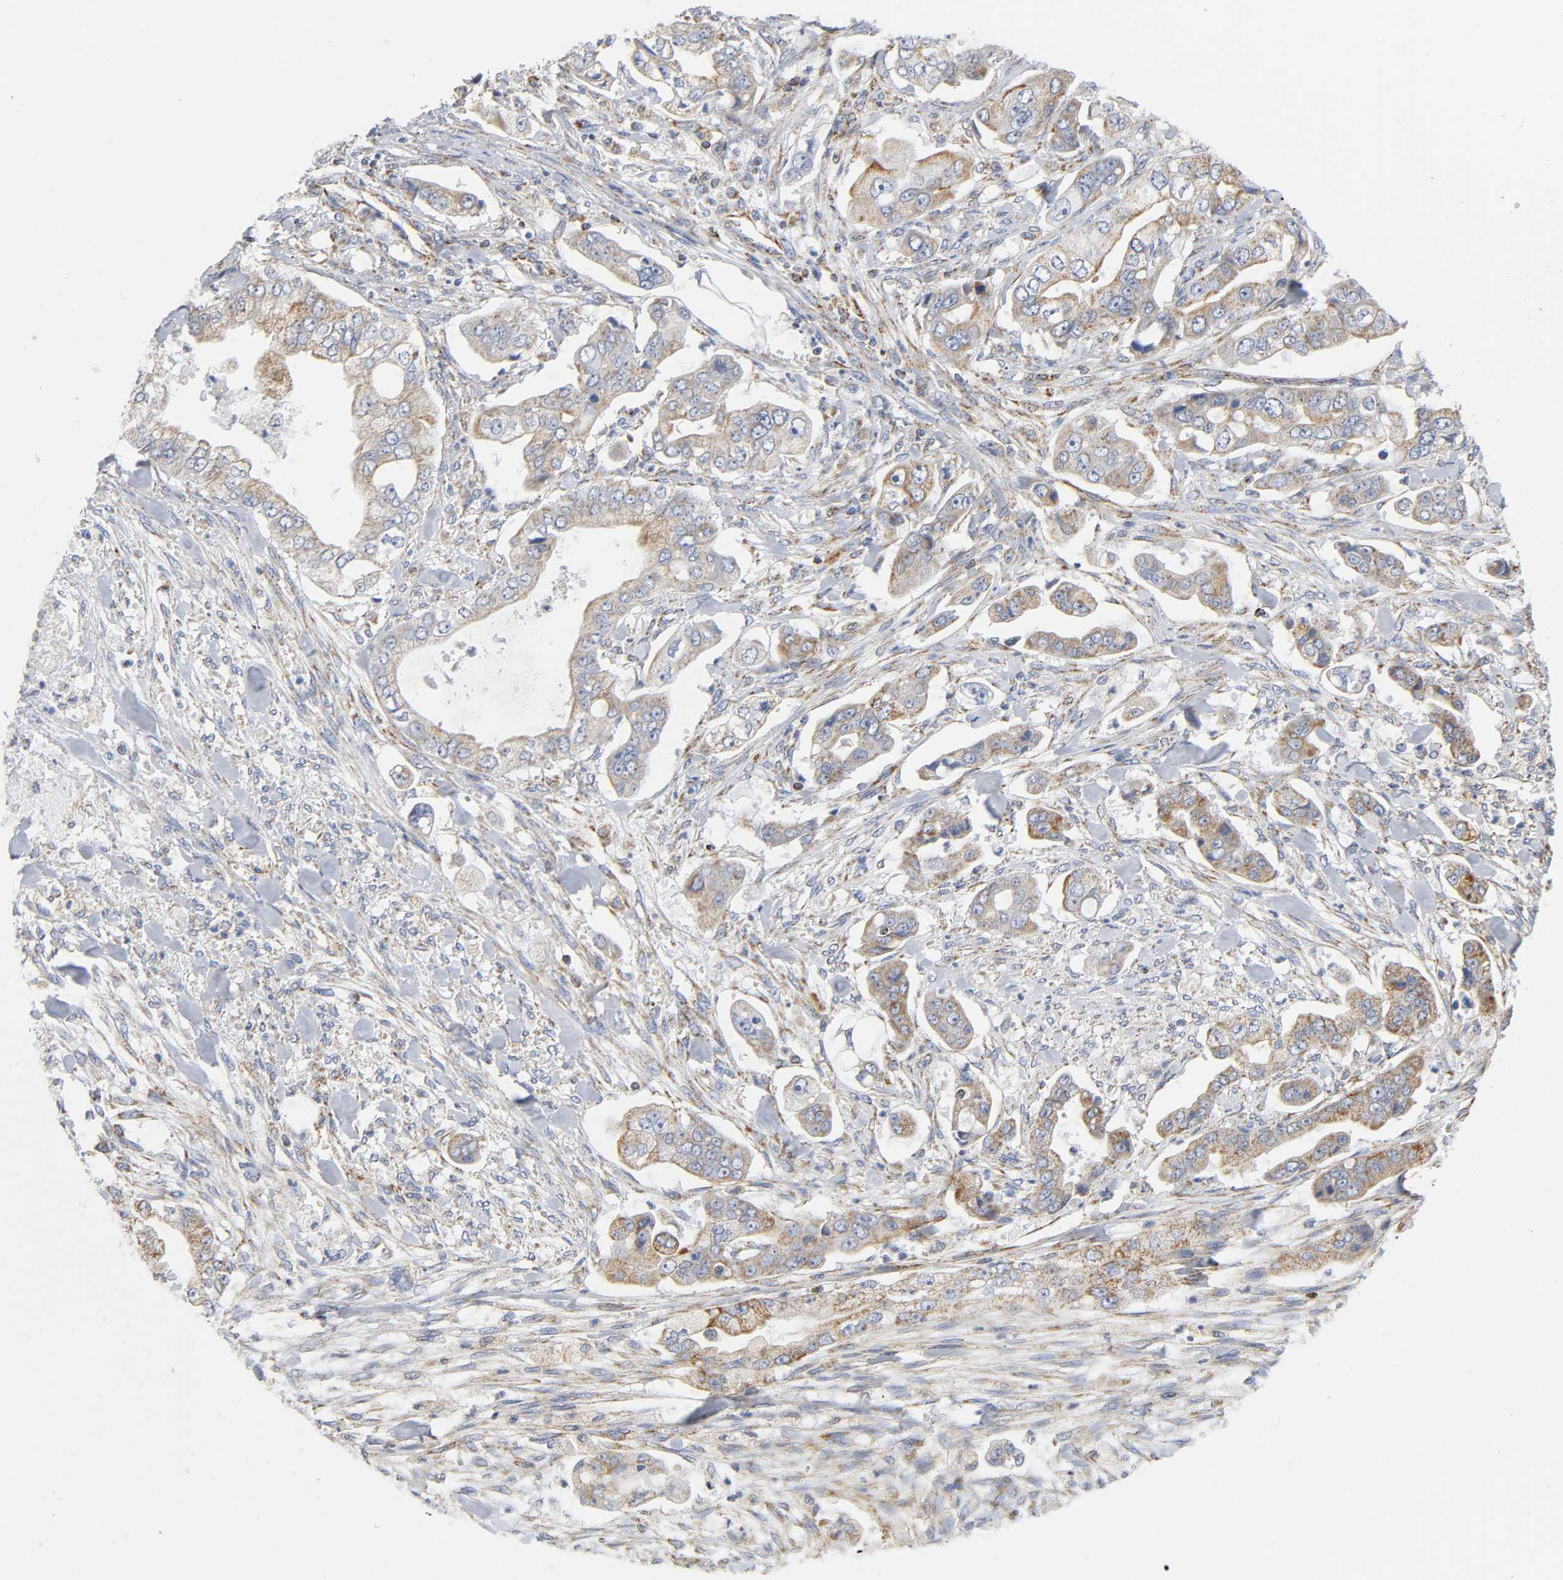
{"staining": {"intensity": "moderate", "quantity": ">75%", "location": "cytoplasmic/membranous"}, "tissue": "stomach cancer", "cell_type": "Tumor cells", "image_type": "cancer", "snomed": [{"axis": "morphology", "description": "Adenocarcinoma, NOS"}, {"axis": "topography", "description": "Stomach"}], "caption": "An image showing moderate cytoplasmic/membranous expression in about >75% of tumor cells in stomach cancer (adenocarcinoma), as visualized by brown immunohistochemical staining.", "gene": "BAK1", "patient": {"sex": "male", "age": 62}}